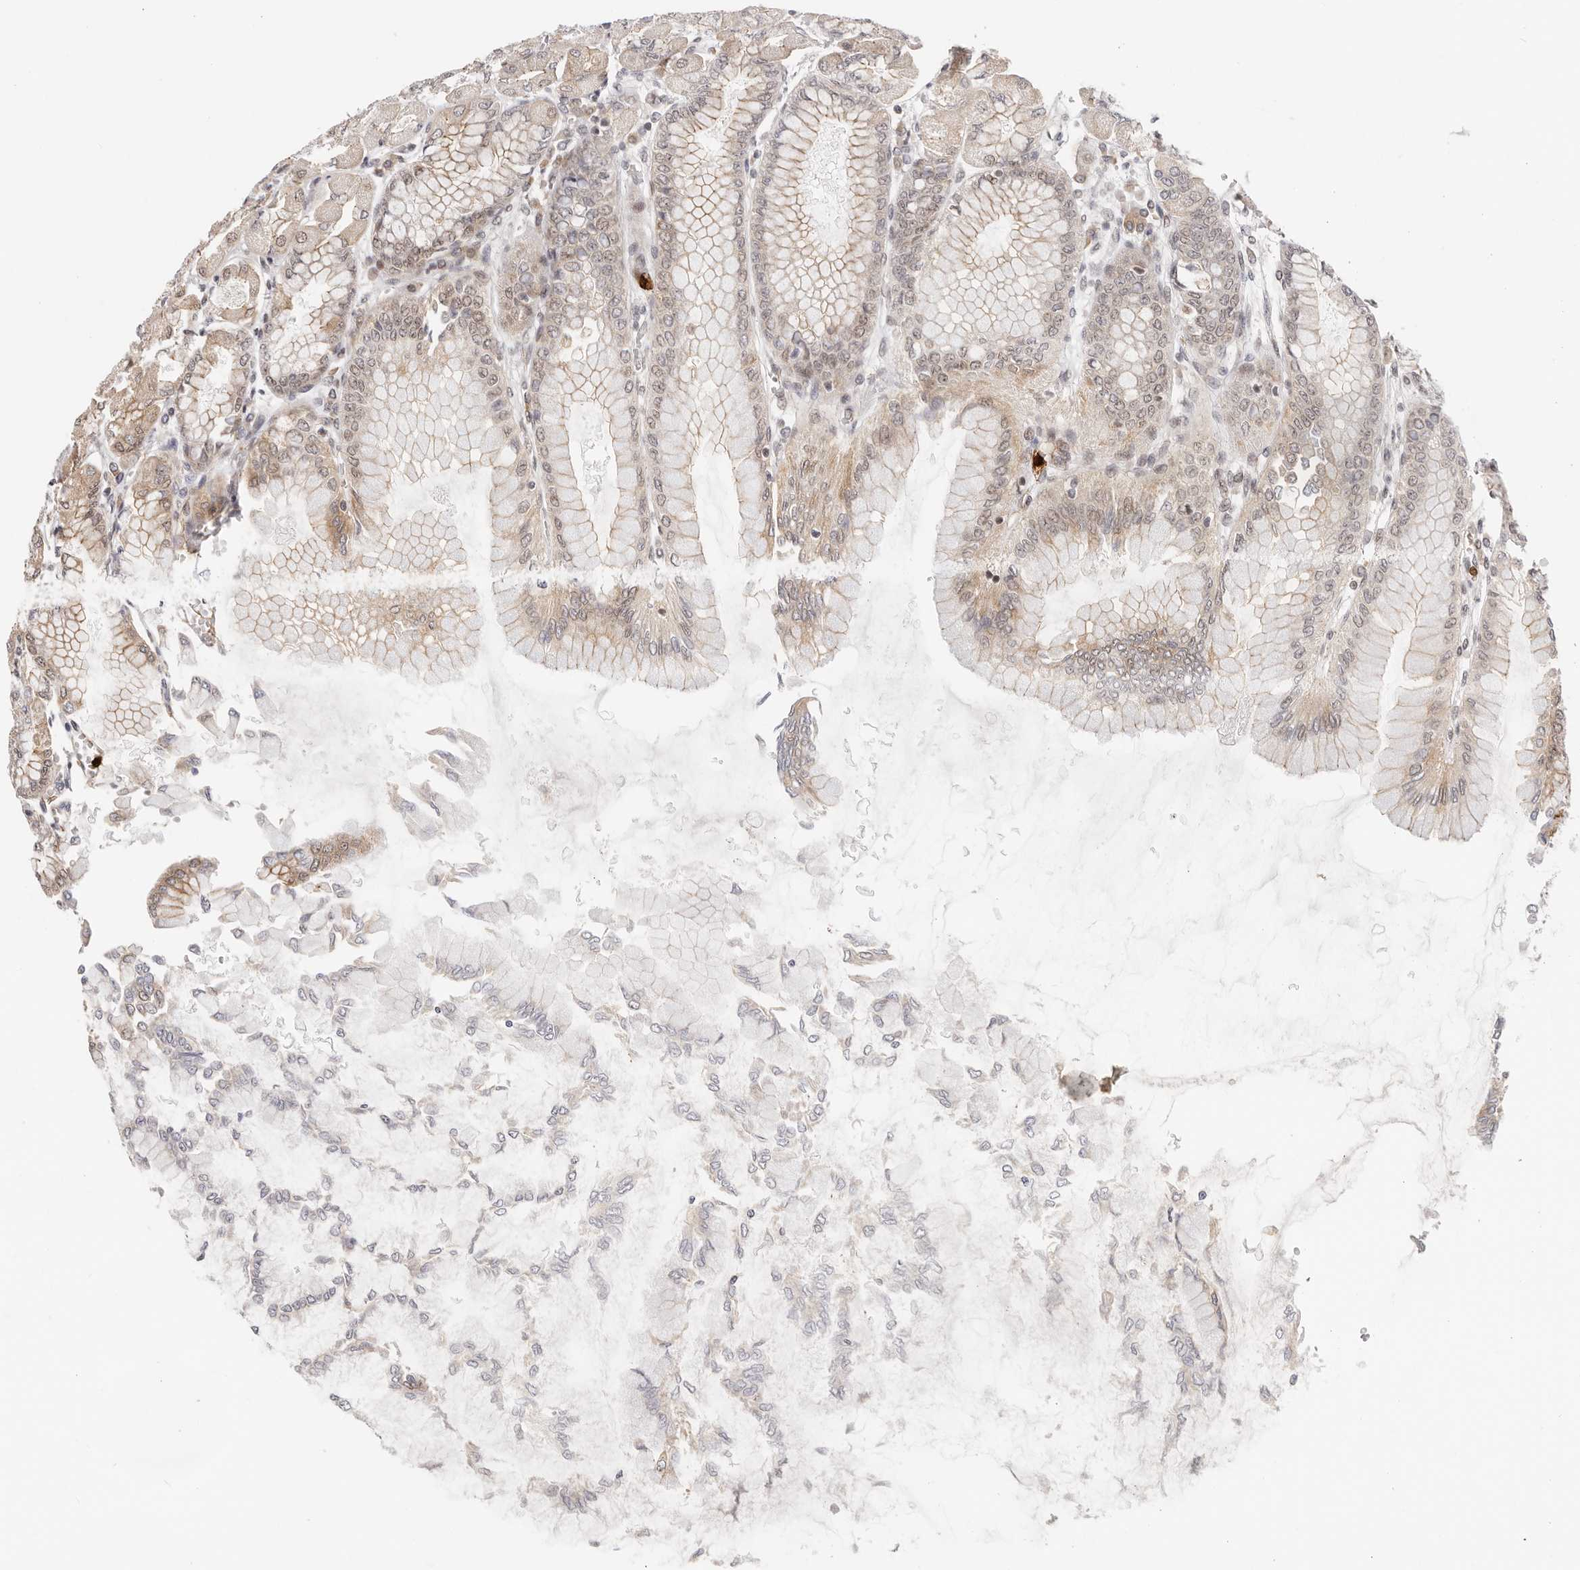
{"staining": {"intensity": "moderate", "quantity": ">75%", "location": "cytoplasmic/membranous,nuclear"}, "tissue": "stomach", "cell_type": "Glandular cells", "image_type": "normal", "snomed": [{"axis": "morphology", "description": "Normal tissue, NOS"}, {"axis": "topography", "description": "Stomach, upper"}], "caption": "IHC (DAB) staining of unremarkable stomach shows moderate cytoplasmic/membranous,nuclear protein staining in about >75% of glandular cells.", "gene": "AFDN", "patient": {"sex": "female", "age": 56}}